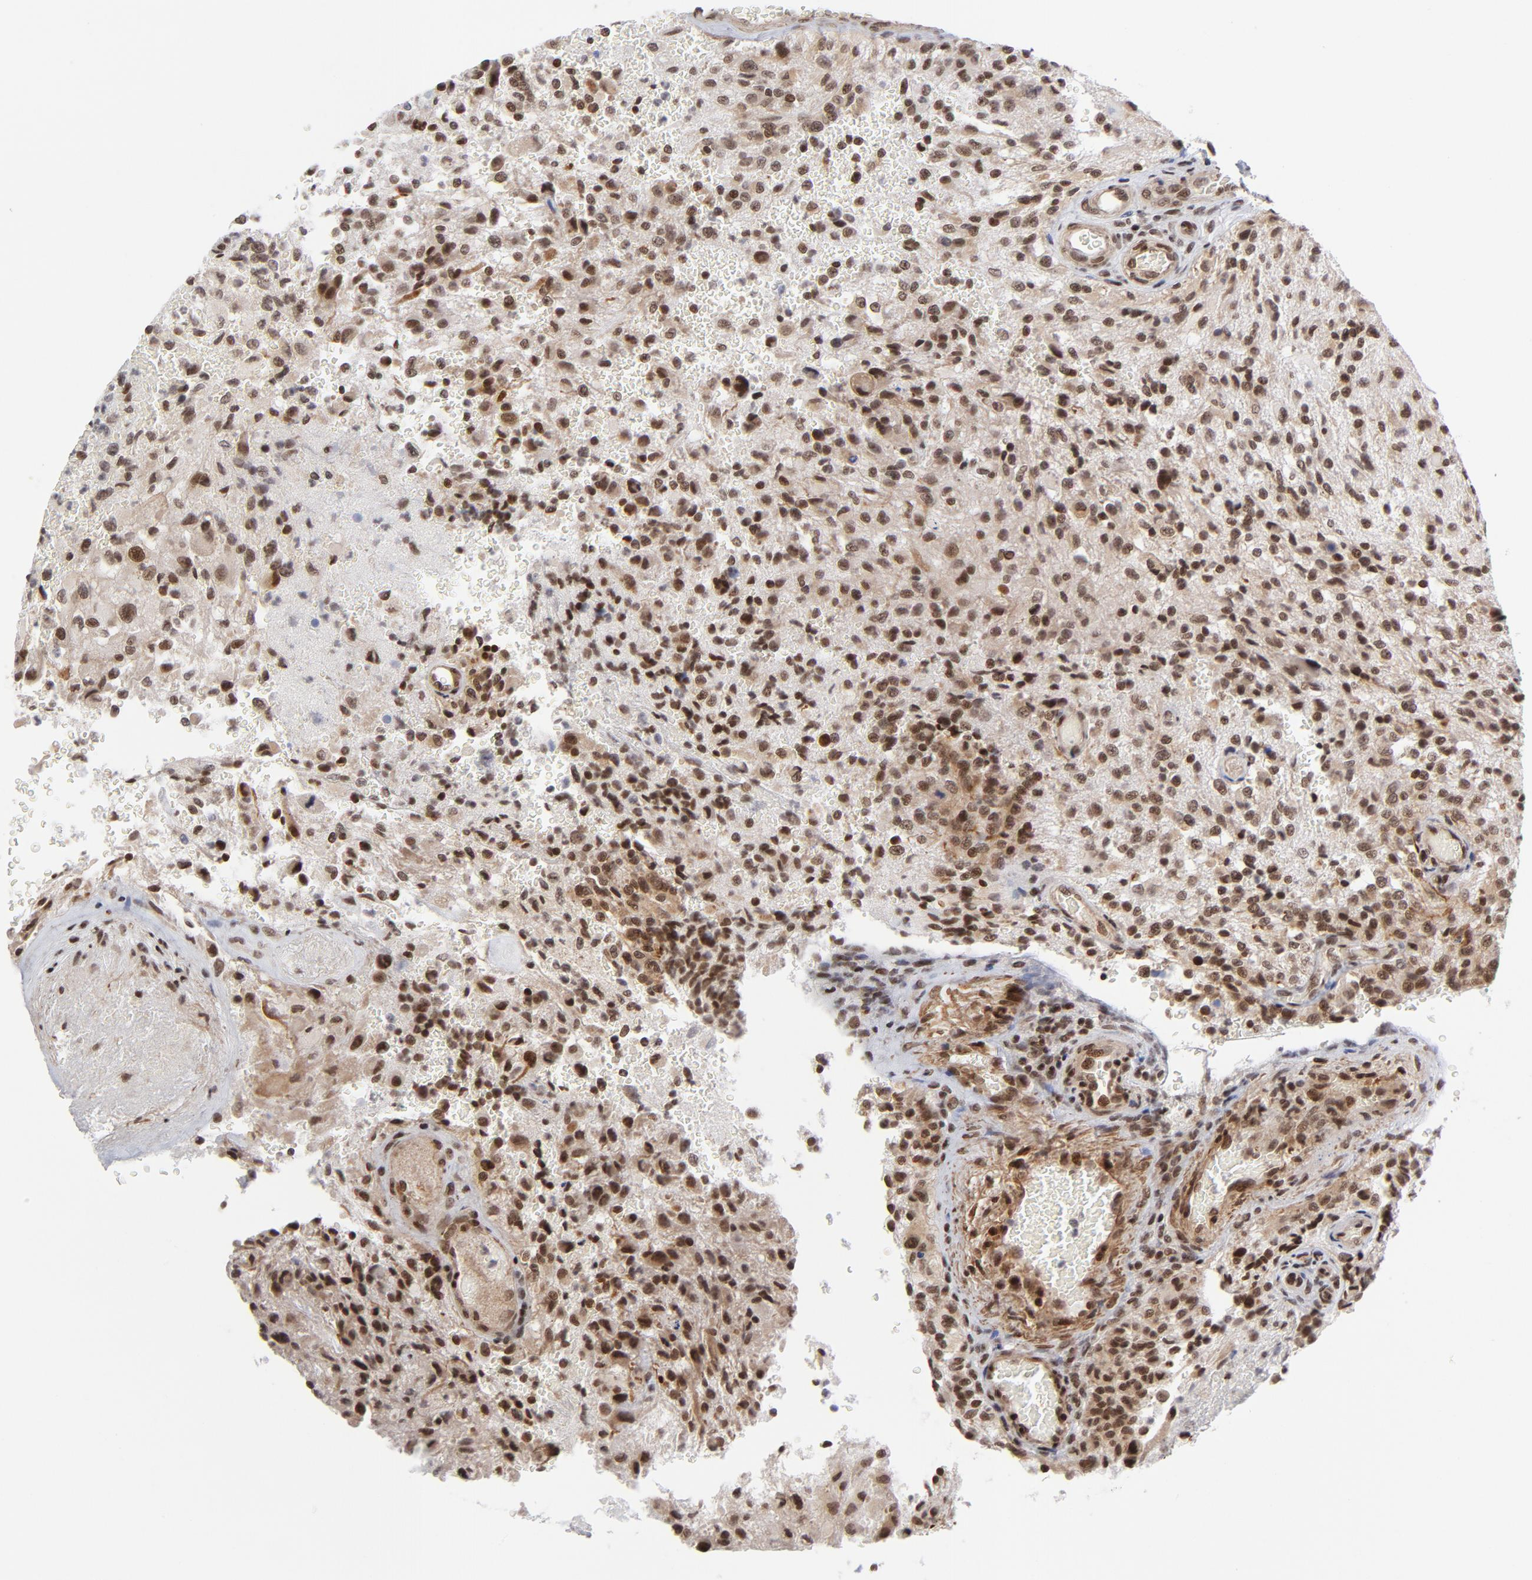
{"staining": {"intensity": "strong", "quantity": ">75%", "location": "nuclear"}, "tissue": "glioma", "cell_type": "Tumor cells", "image_type": "cancer", "snomed": [{"axis": "morphology", "description": "Normal tissue, NOS"}, {"axis": "morphology", "description": "Glioma, malignant, High grade"}, {"axis": "topography", "description": "Cerebral cortex"}], "caption": "Glioma stained with a protein marker shows strong staining in tumor cells.", "gene": "CTCF", "patient": {"sex": "male", "age": 56}}